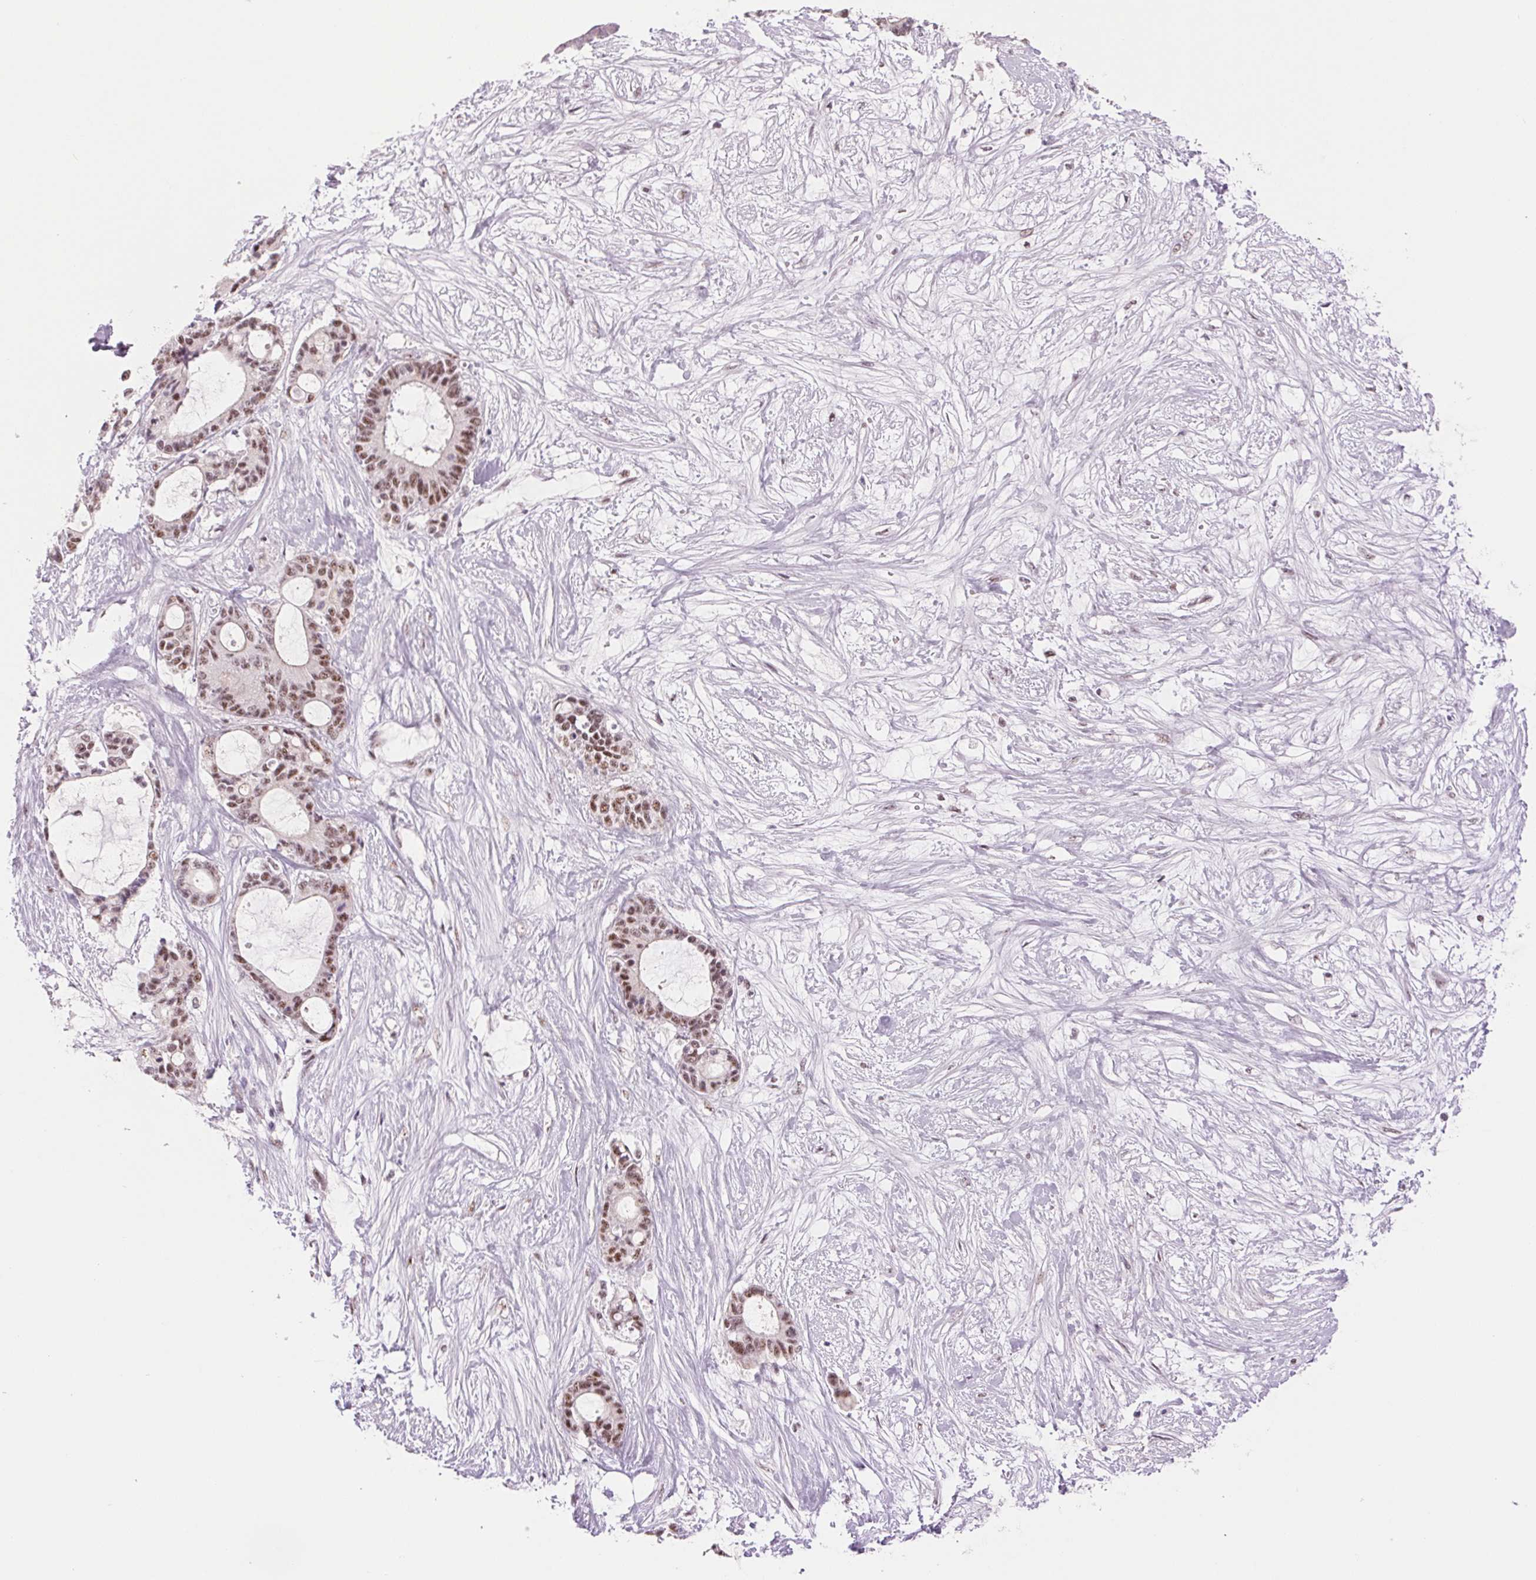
{"staining": {"intensity": "moderate", "quantity": ">75%", "location": "nuclear"}, "tissue": "liver cancer", "cell_type": "Tumor cells", "image_type": "cancer", "snomed": [{"axis": "morphology", "description": "Normal tissue, NOS"}, {"axis": "morphology", "description": "Cholangiocarcinoma"}, {"axis": "topography", "description": "Liver"}, {"axis": "topography", "description": "Peripheral nerve tissue"}], "caption": "A medium amount of moderate nuclear expression is appreciated in about >75% of tumor cells in liver cancer (cholangiocarcinoma) tissue.", "gene": "ZC3H14", "patient": {"sex": "female", "age": 73}}